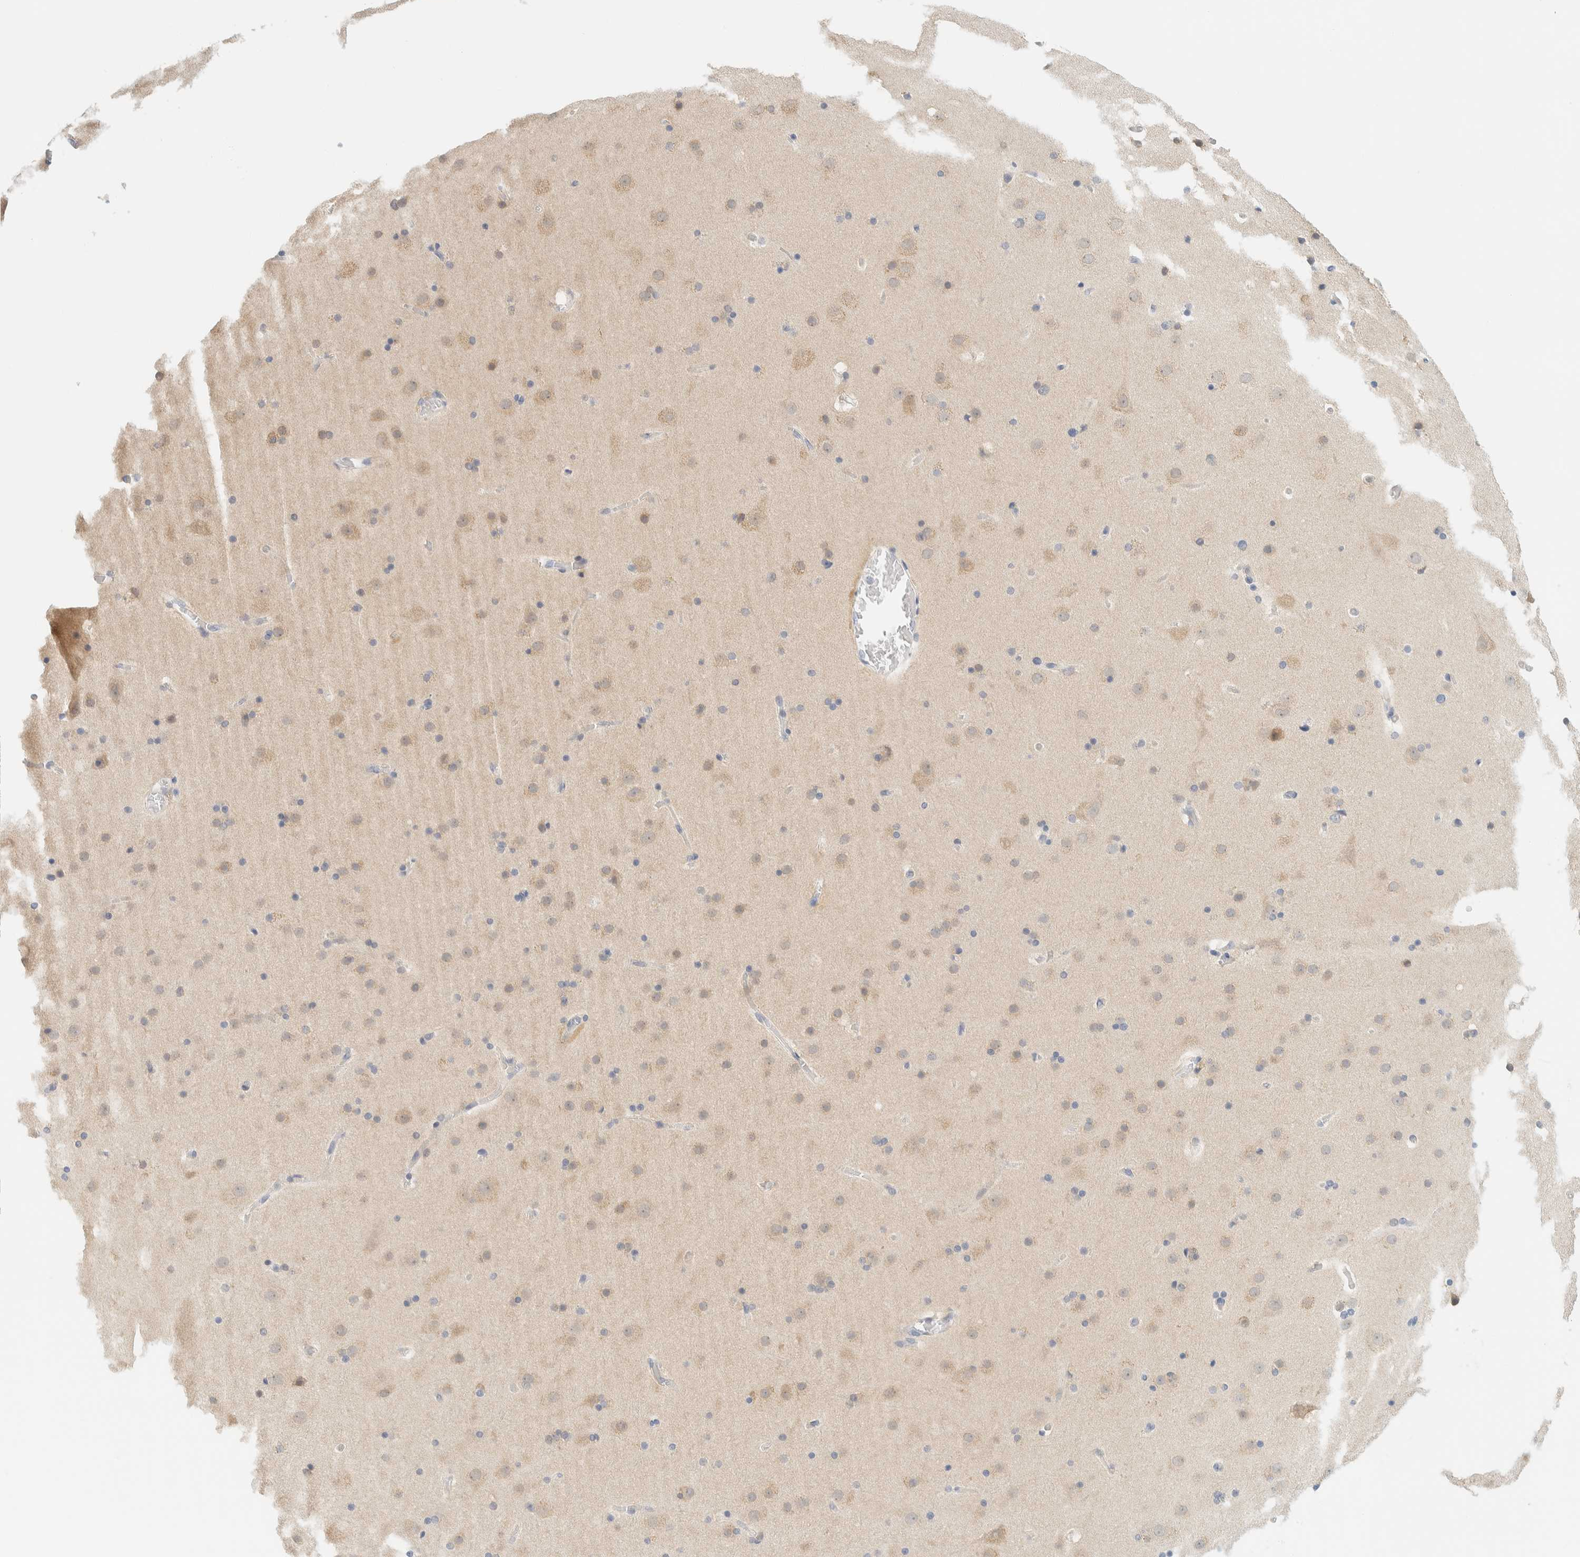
{"staining": {"intensity": "negative", "quantity": "none", "location": "none"}, "tissue": "cerebral cortex", "cell_type": "Endothelial cells", "image_type": "normal", "snomed": [{"axis": "morphology", "description": "Normal tissue, NOS"}, {"axis": "topography", "description": "Cerebral cortex"}], "caption": "DAB (3,3'-diaminobenzidine) immunohistochemical staining of unremarkable cerebral cortex demonstrates no significant expression in endothelial cells.", "gene": "AARSD1", "patient": {"sex": "male", "age": 57}}